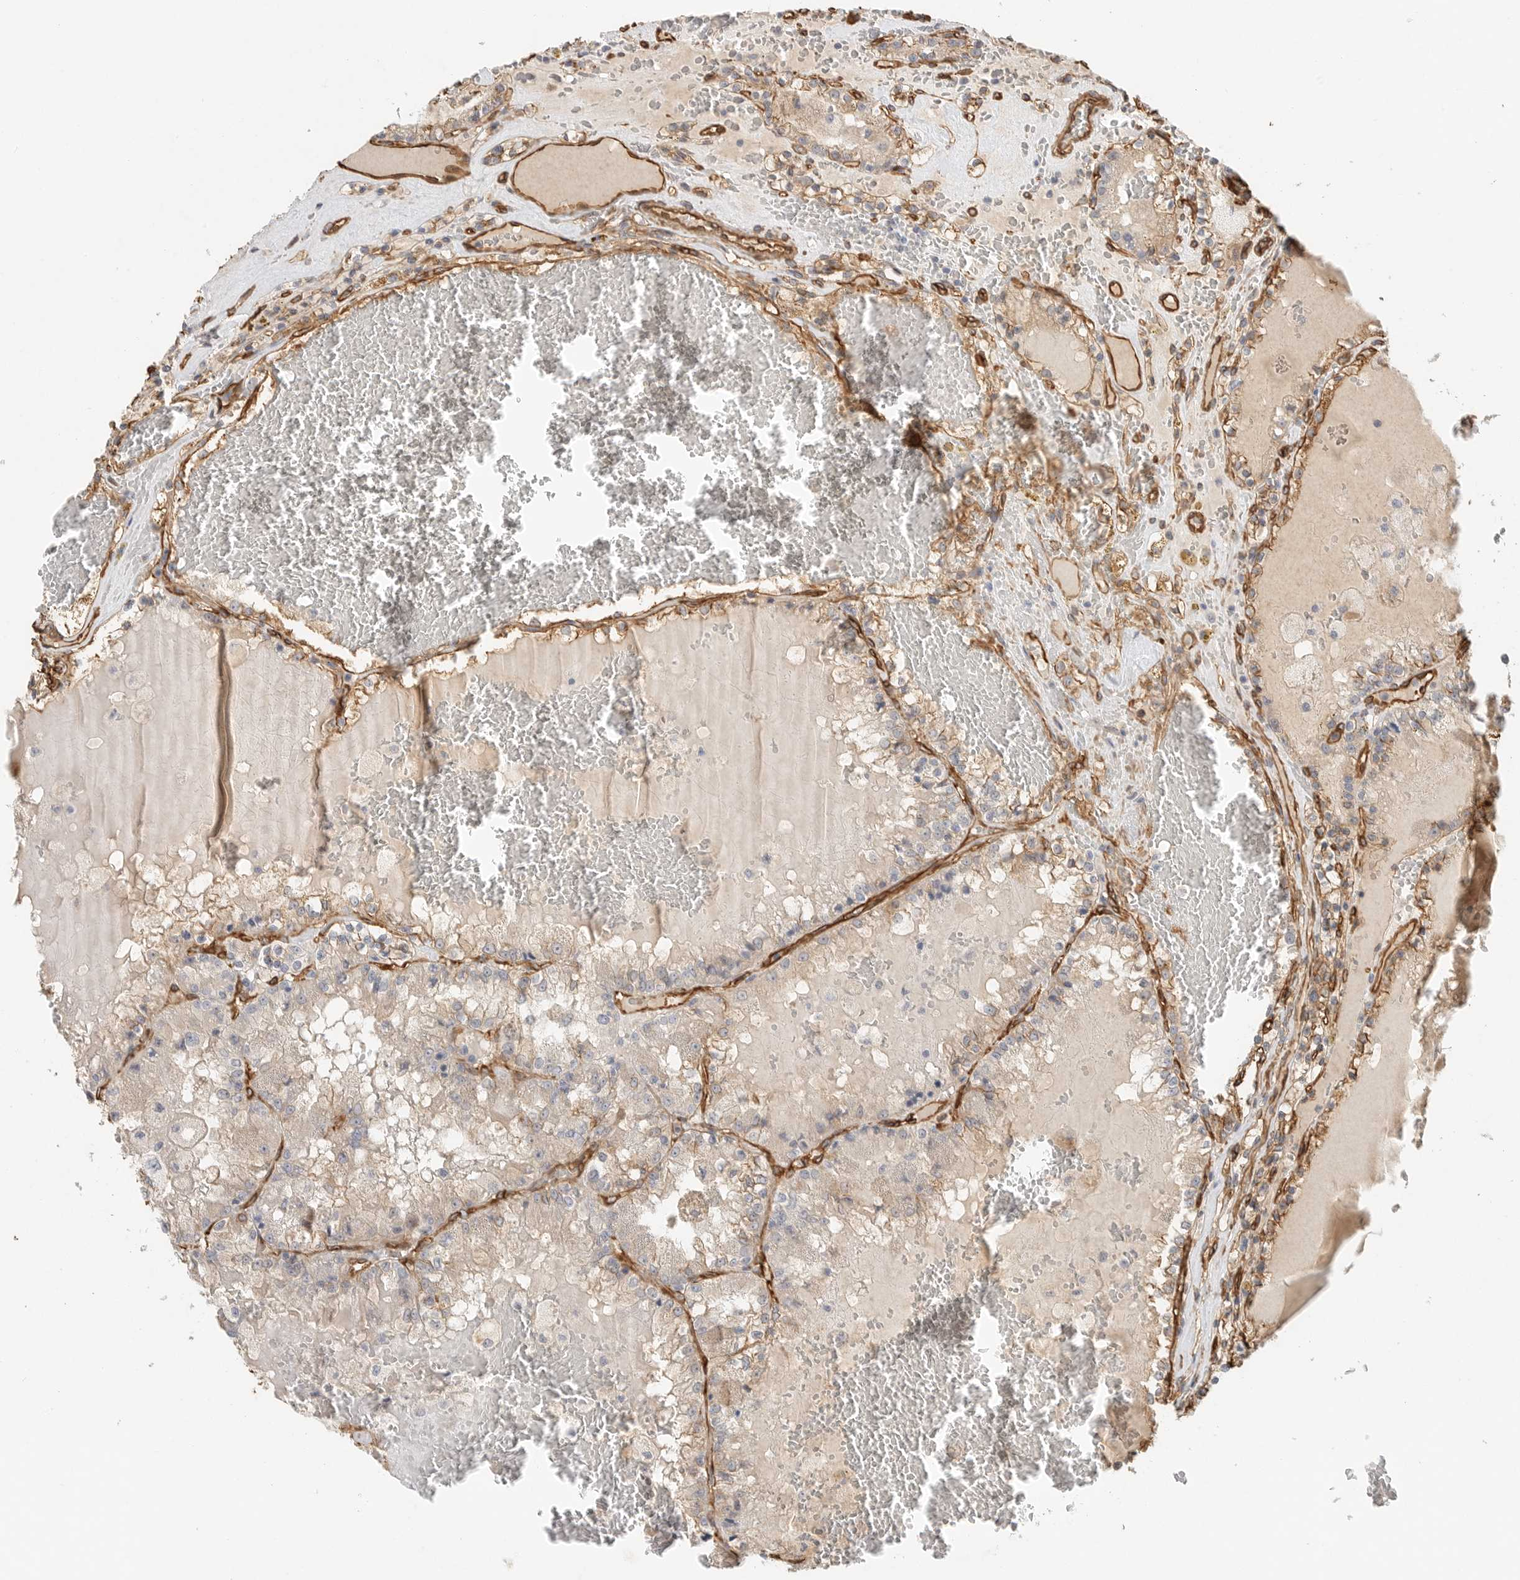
{"staining": {"intensity": "weak", "quantity": "<25%", "location": "cytoplasmic/membranous"}, "tissue": "renal cancer", "cell_type": "Tumor cells", "image_type": "cancer", "snomed": [{"axis": "morphology", "description": "Adenocarcinoma, NOS"}, {"axis": "topography", "description": "Kidney"}], "caption": "Immunohistochemical staining of adenocarcinoma (renal) shows no significant staining in tumor cells.", "gene": "JMJD4", "patient": {"sex": "female", "age": 56}}